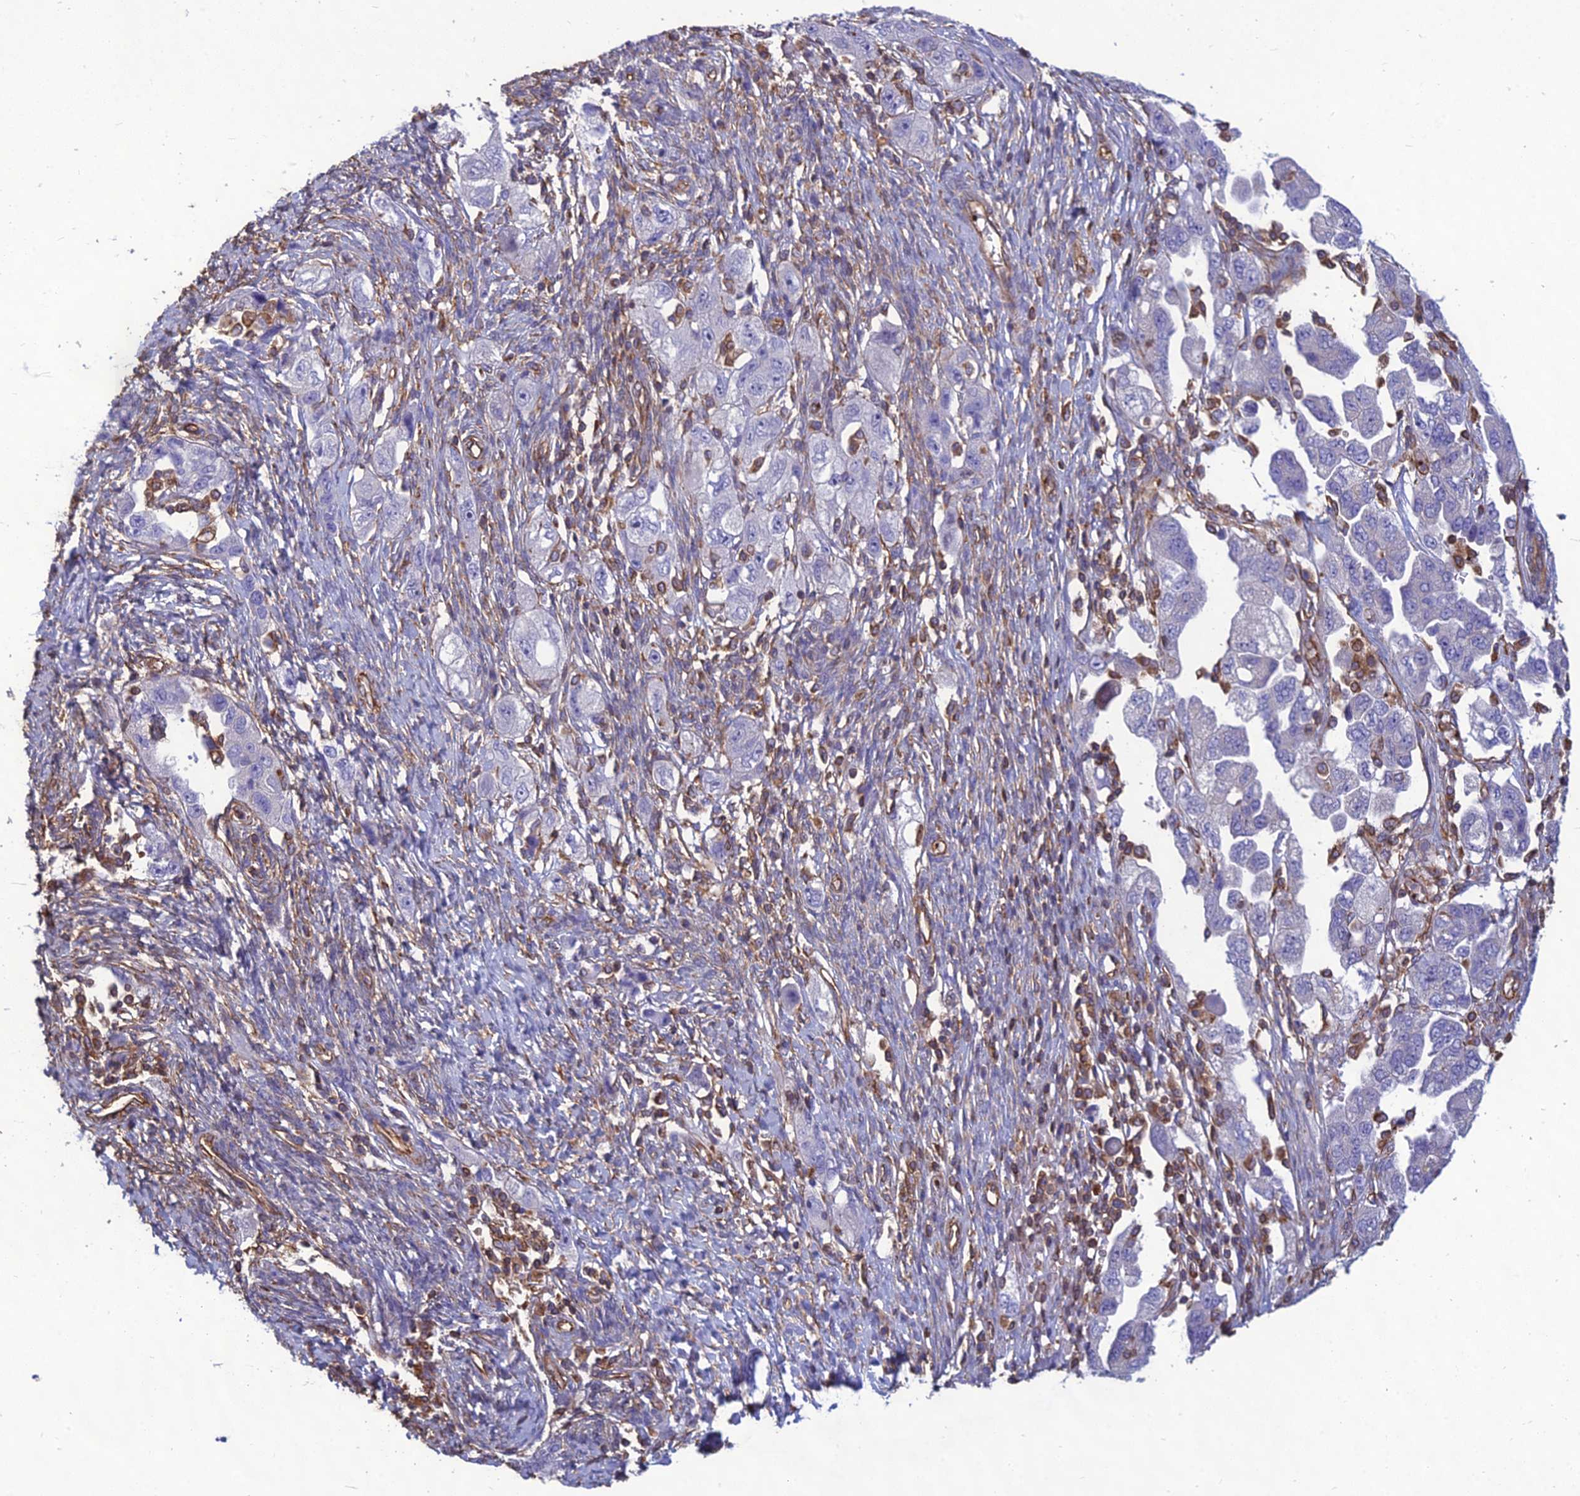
{"staining": {"intensity": "negative", "quantity": "none", "location": "none"}, "tissue": "ovarian cancer", "cell_type": "Tumor cells", "image_type": "cancer", "snomed": [{"axis": "morphology", "description": "Carcinoma, NOS"}, {"axis": "morphology", "description": "Cystadenocarcinoma, serous, NOS"}, {"axis": "topography", "description": "Ovary"}], "caption": "A micrograph of carcinoma (ovarian) stained for a protein shows no brown staining in tumor cells.", "gene": "PSMD11", "patient": {"sex": "female", "age": 69}}